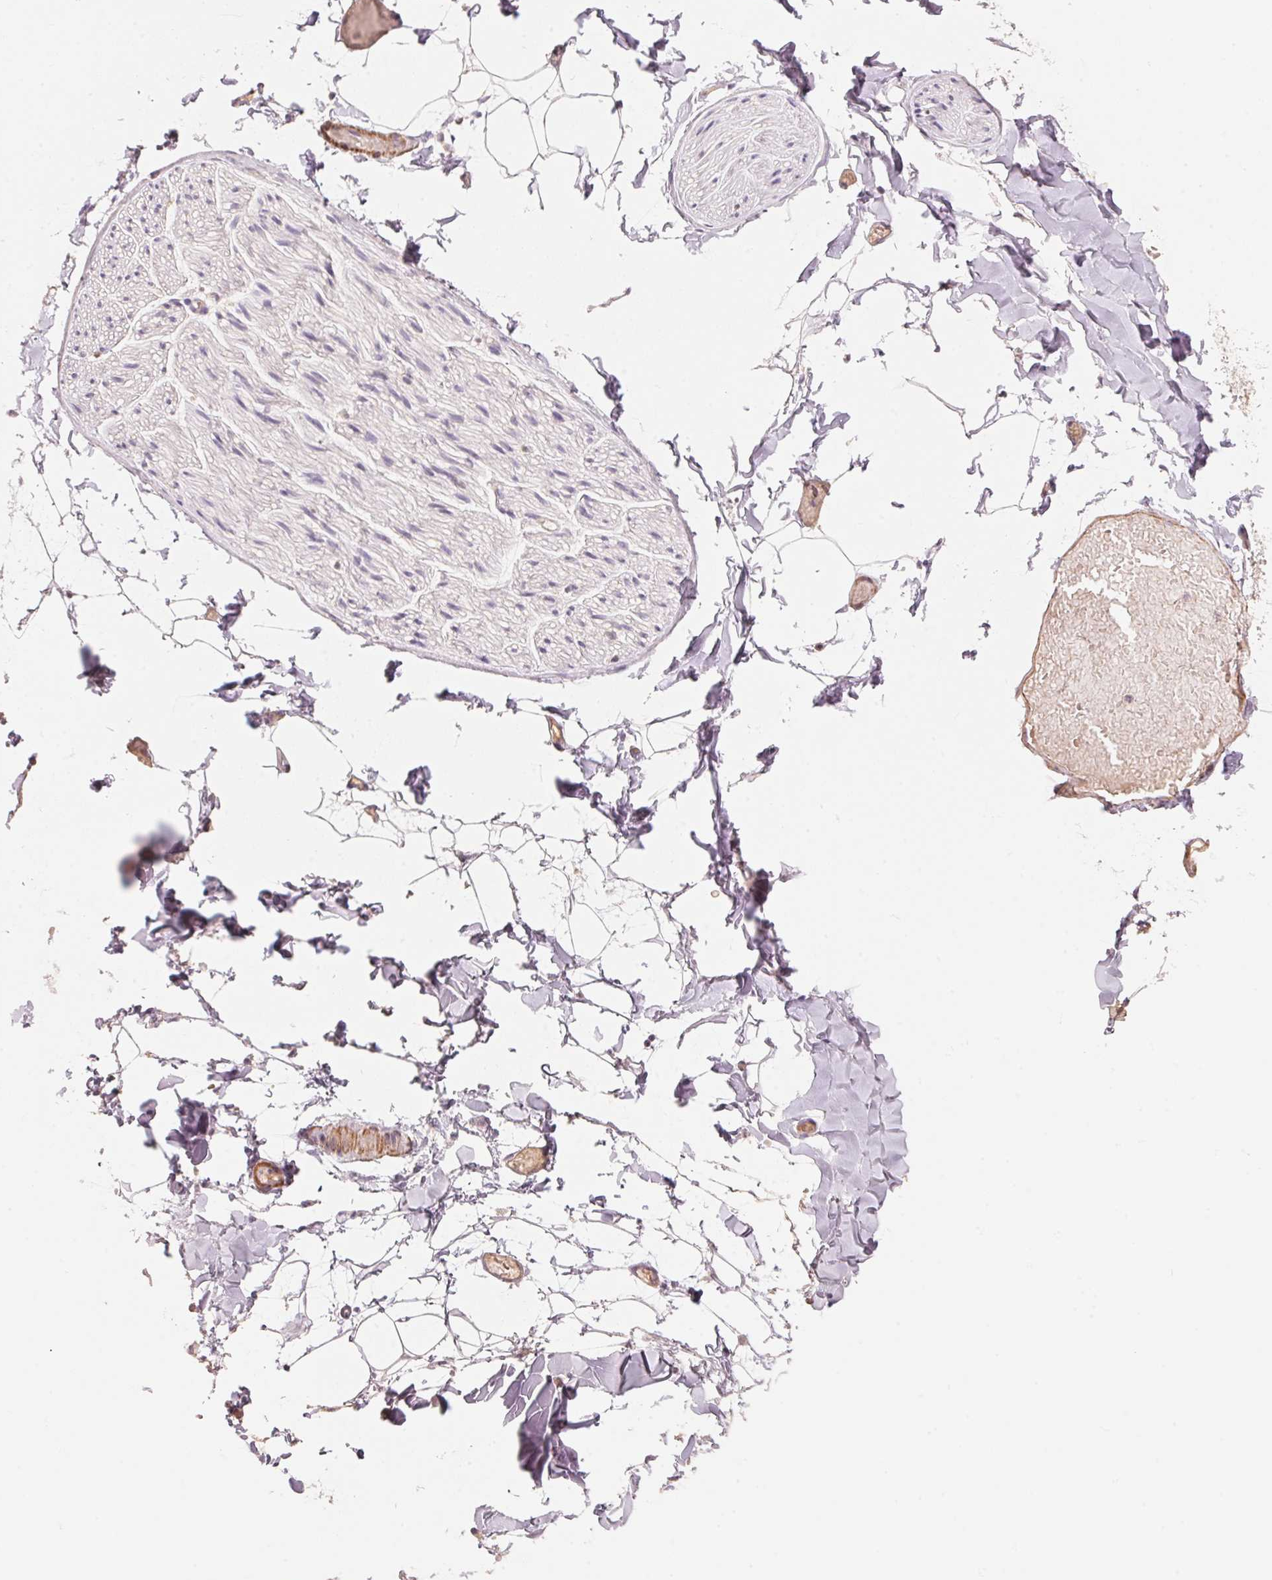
{"staining": {"intensity": "negative", "quantity": "none", "location": "none"}, "tissue": "adipose tissue", "cell_type": "Adipocytes", "image_type": "normal", "snomed": [{"axis": "morphology", "description": "Normal tissue, NOS"}, {"axis": "topography", "description": "Gallbladder"}, {"axis": "topography", "description": "Peripheral nerve tissue"}], "caption": "Immunohistochemistry (IHC) image of normal adipose tissue stained for a protein (brown), which exhibits no staining in adipocytes.", "gene": "TP53AIP1", "patient": {"sex": "female", "age": 45}}